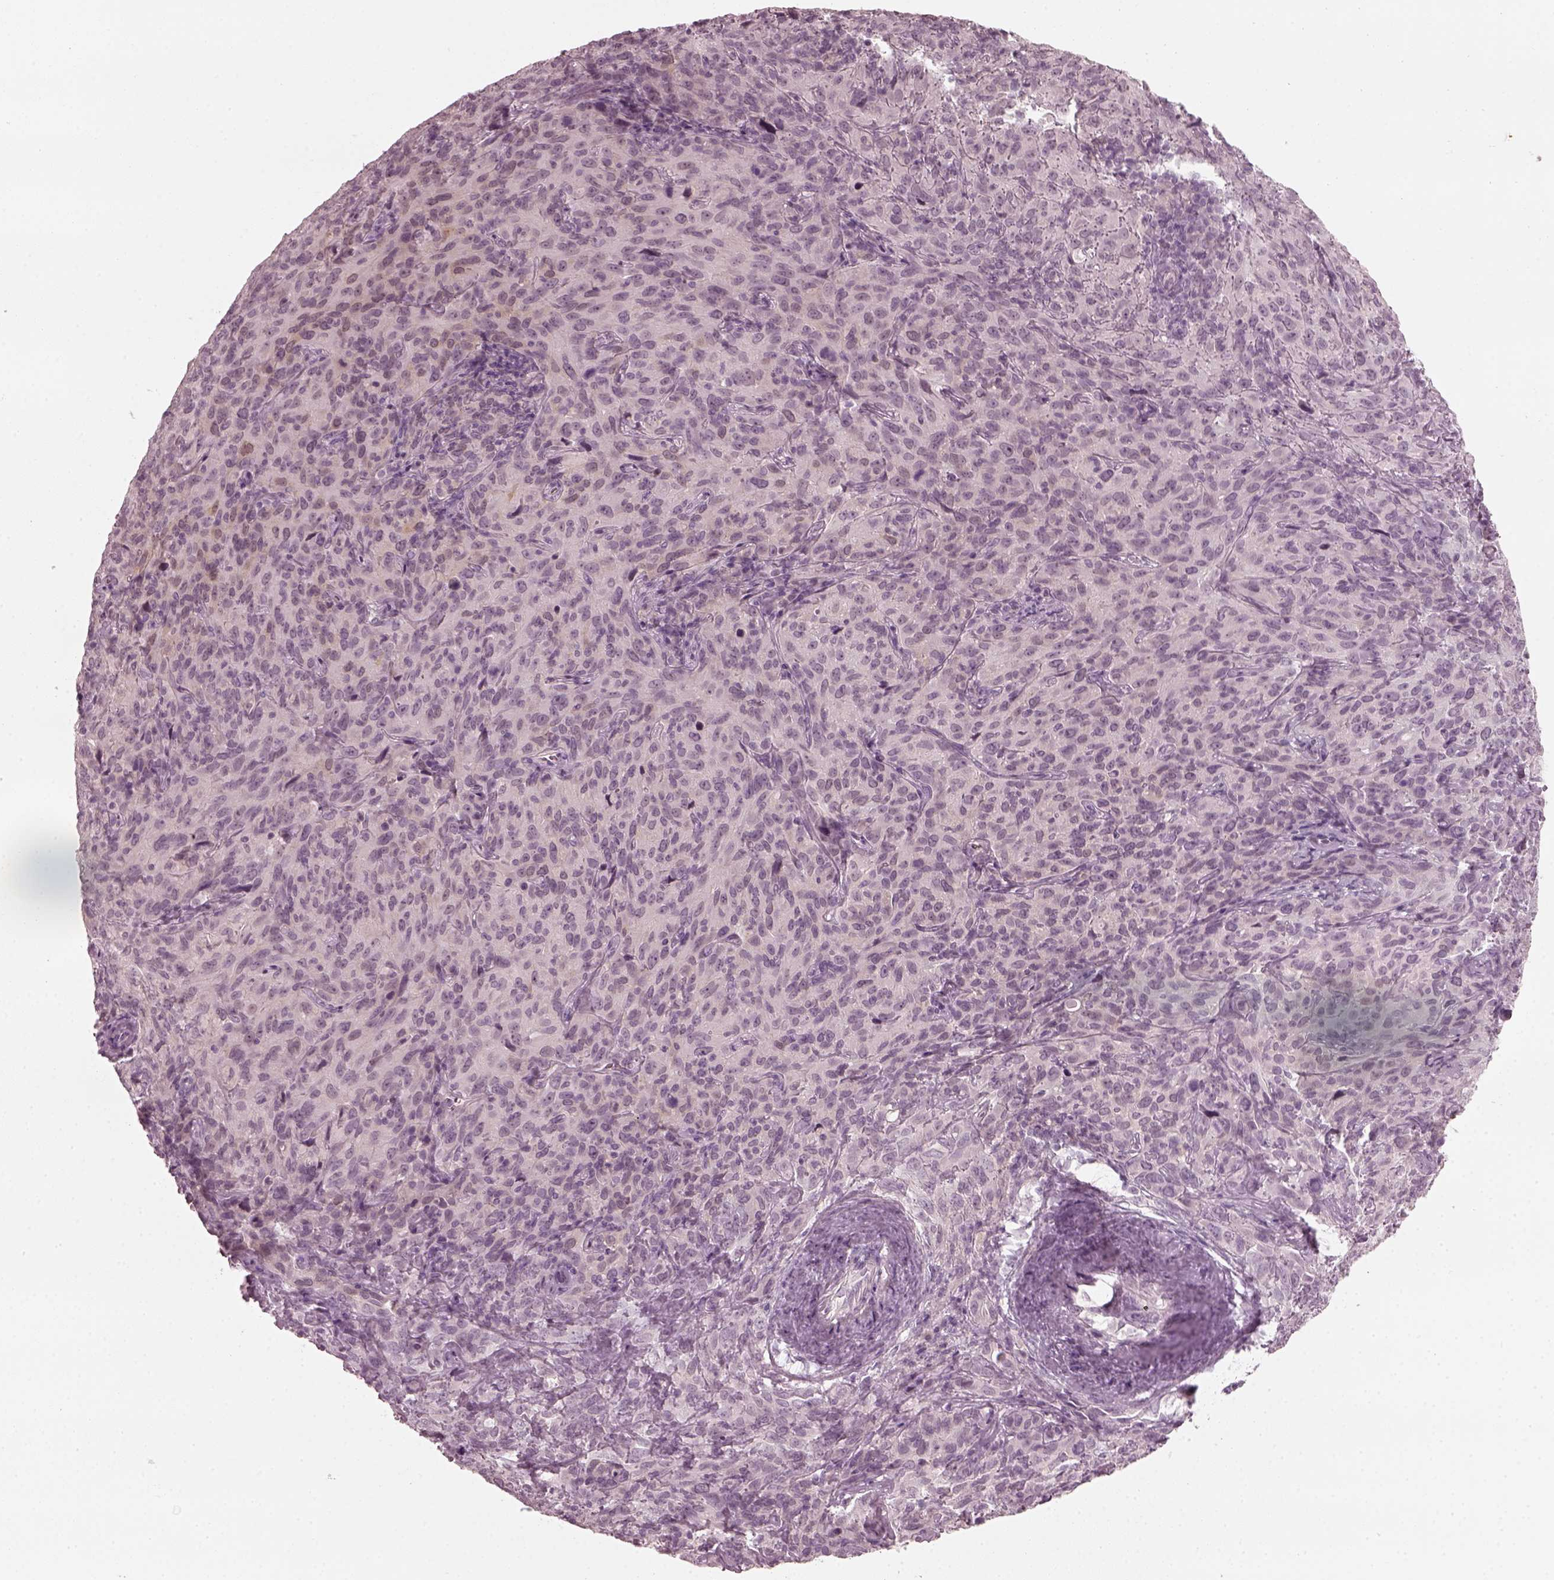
{"staining": {"intensity": "negative", "quantity": "none", "location": "none"}, "tissue": "cervical cancer", "cell_type": "Tumor cells", "image_type": "cancer", "snomed": [{"axis": "morphology", "description": "Squamous cell carcinoma, NOS"}, {"axis": "topography", "description": "Cervix"}], "caption": "Immunohistochemistry photomicrograph of cervical cancer stained for a protein (brown), which reveals no staining in tumor cells. (DAB (3,3'-diaminobenzidine) immunohistochemistry, high magnification).", "gene": "CCDC170", "patient": {"sex": "female", "age": 51}}